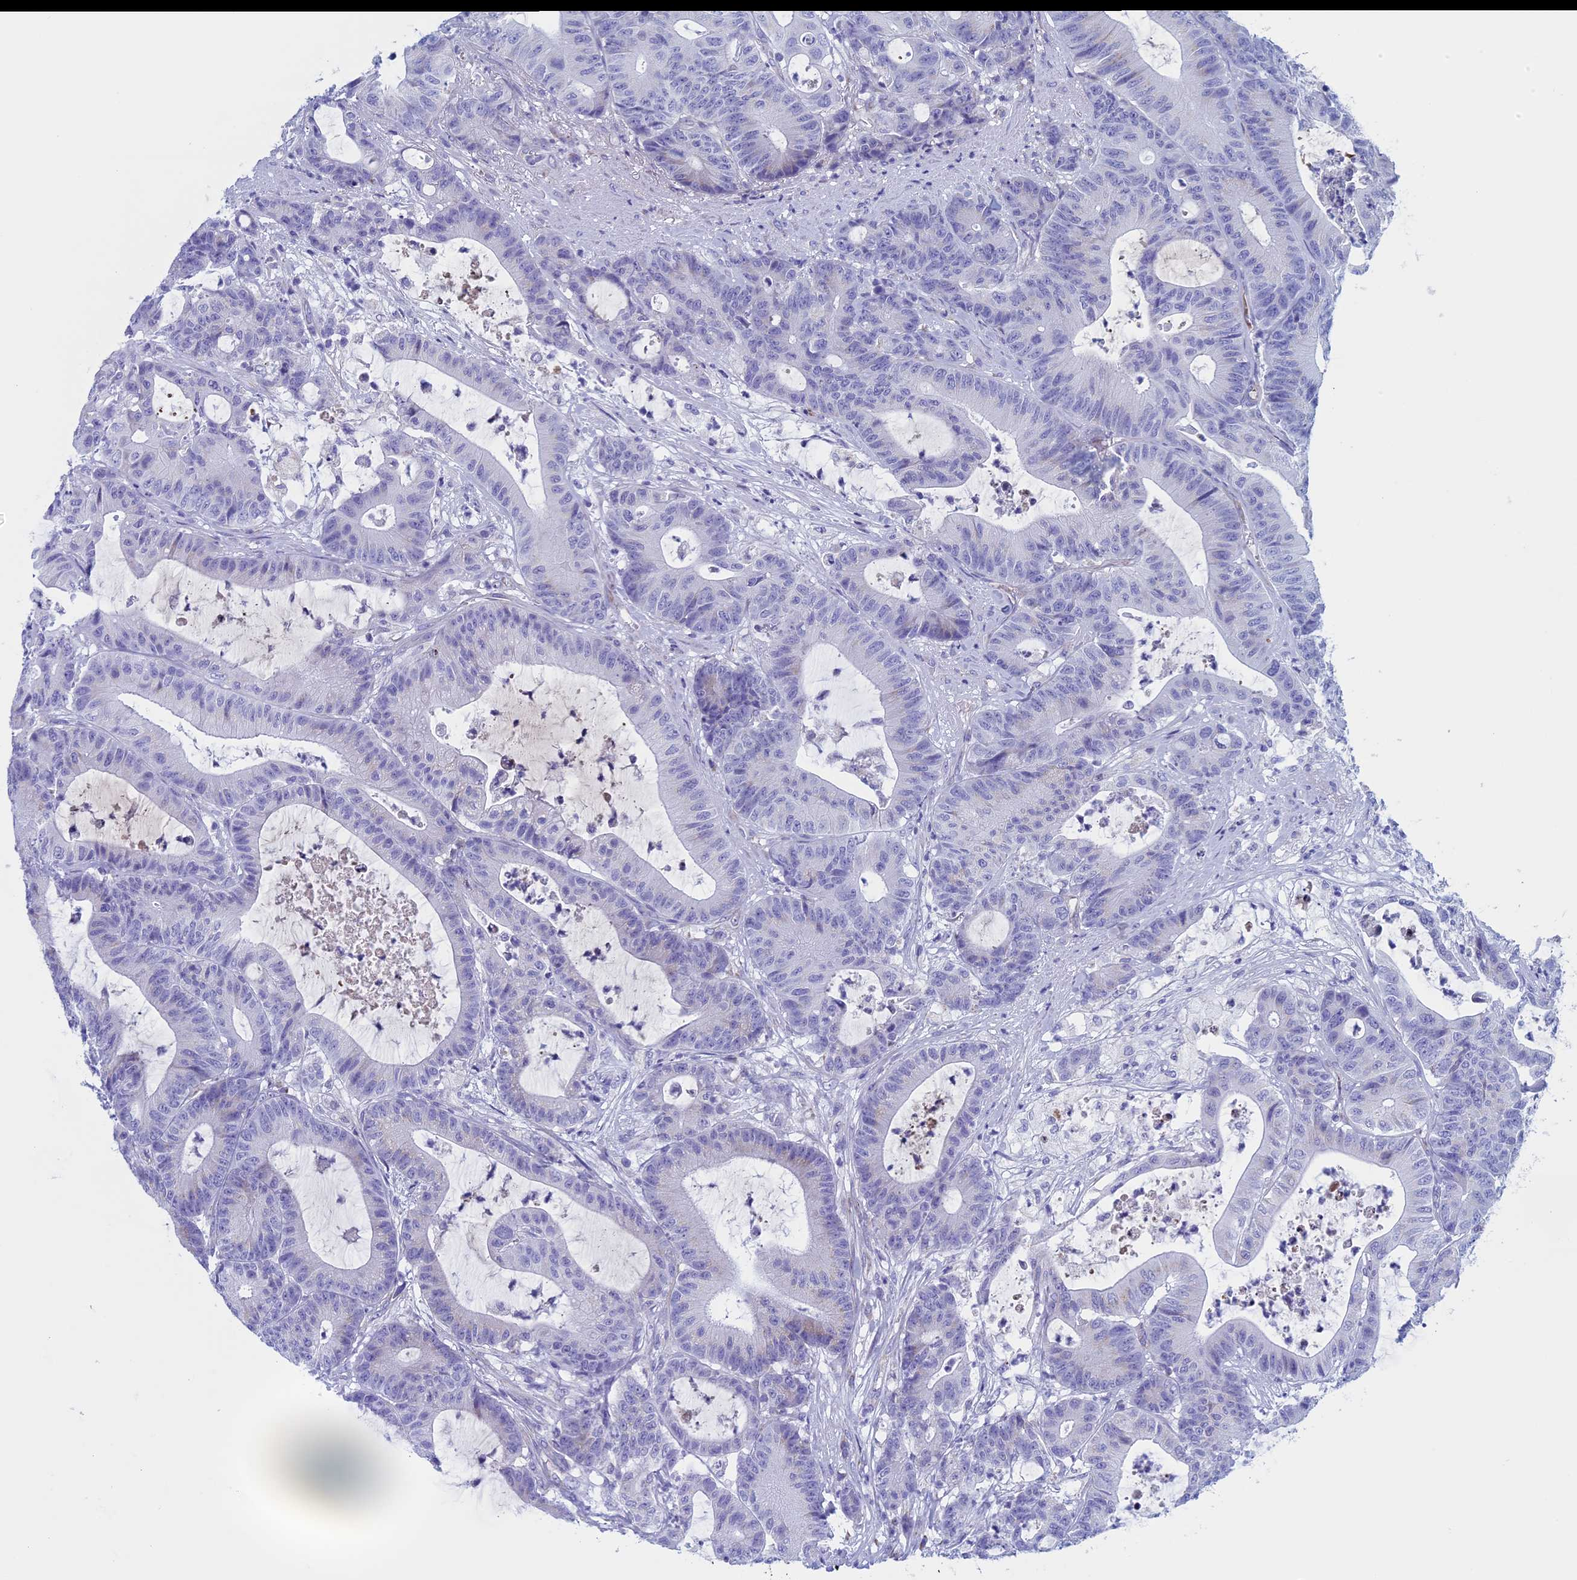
{"staining": {"intensity": "negative", "quantity": "none", "location": "none"}, "tissue": "colorectal cancer", "cell_type": "Tumor cells", "image_type": "cancer", "snomed": [{"axis": "morphology", "description": "Adenocarcinoma, NOS"}, {"axis": "topography", "description": "Colon"}], "caption": "IHC histopathology image of neoplastic tissue: human adenocarcinoma (colorectal) stained with DAB exhibits no significant protein expression in tumor cells.", "gene": "NDUFB9", "patient": {"sex": "female", "age": 84}}